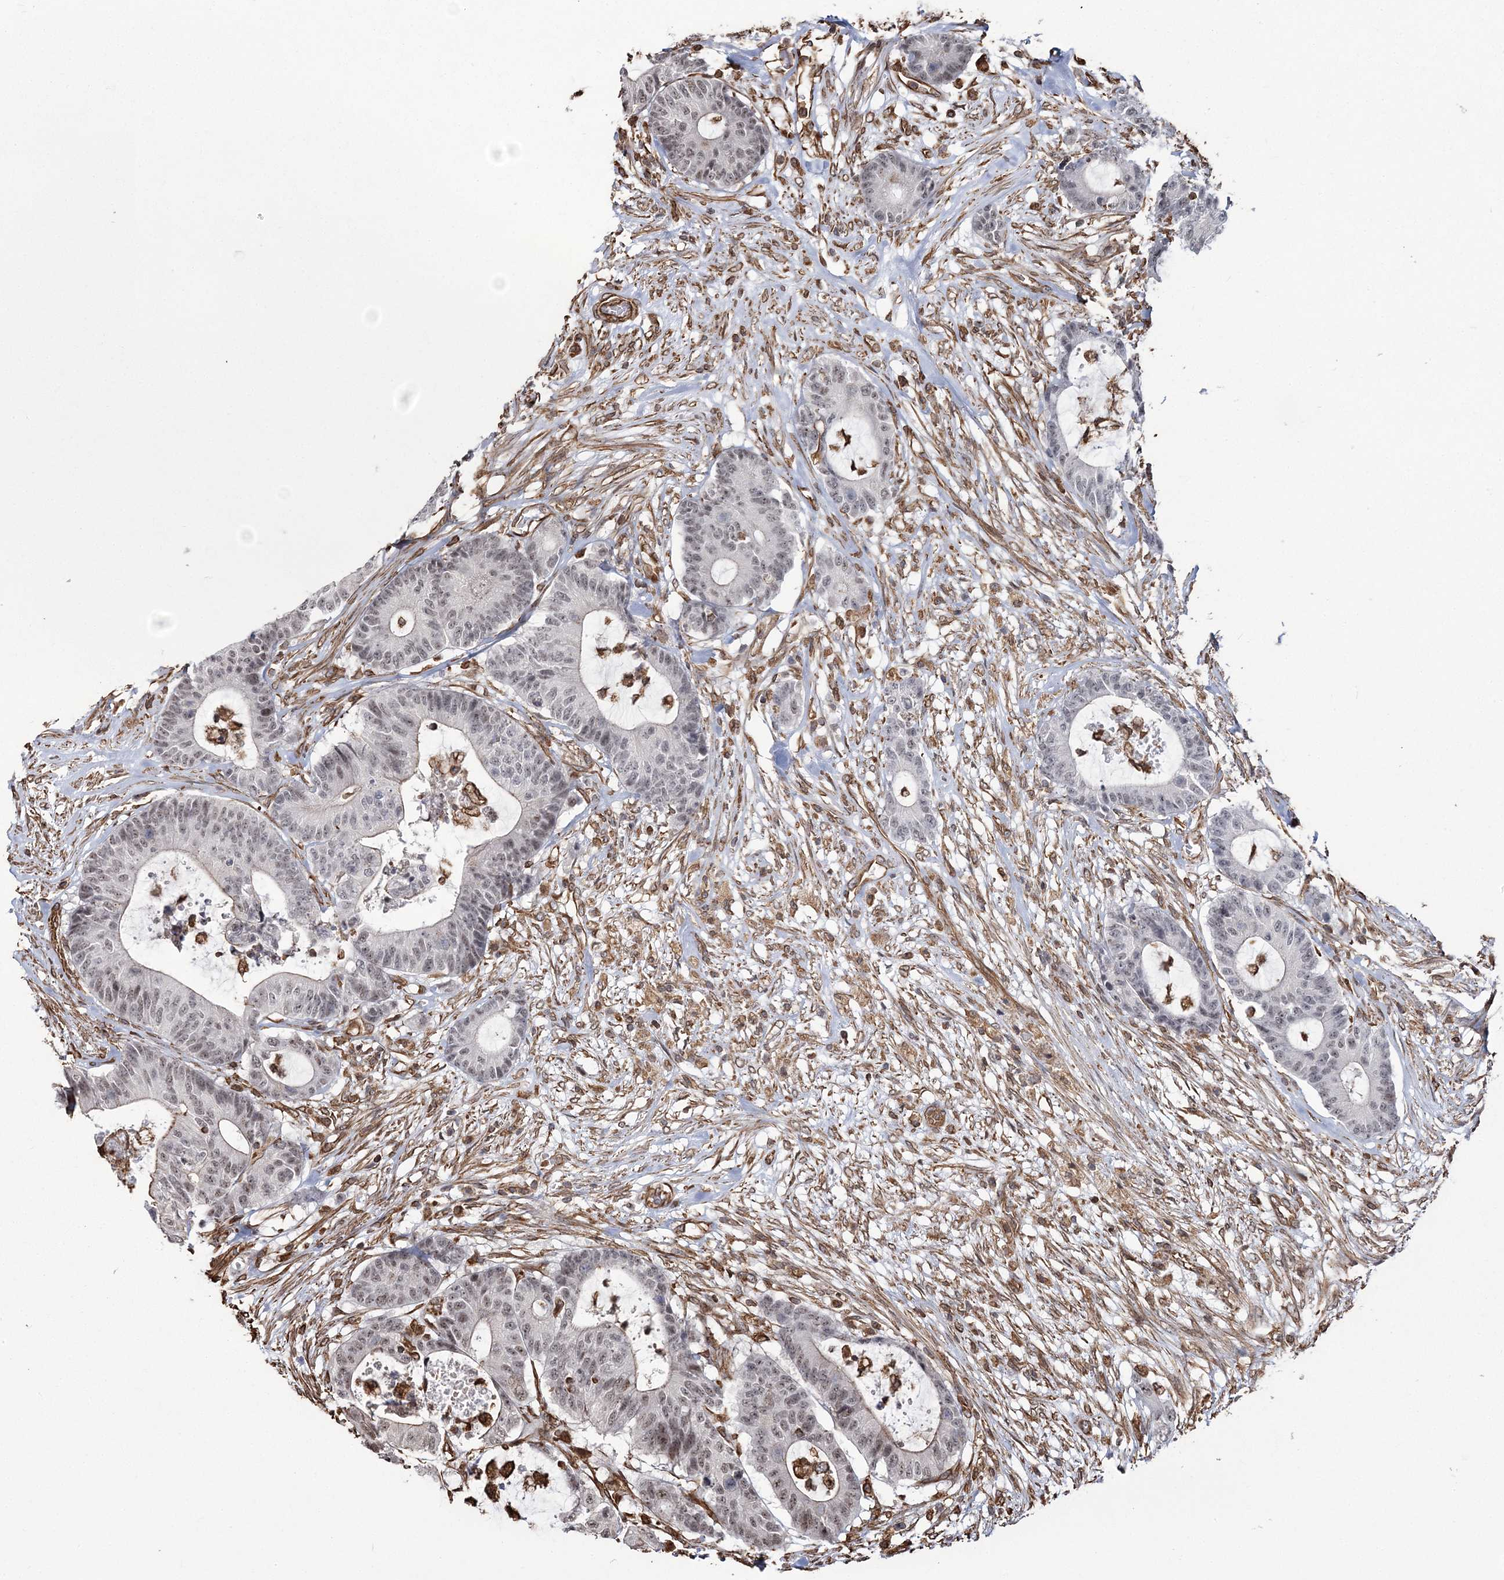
{"staining": {"intensity": "weak", "quantity": "25%-75%", "location": "nuclear"}, "tissue": "colorectal cancer", "cell_type": "Tumor cells", "image_type": "cancer", "snomed": [{"axis": "morphology", "description": "Adenocarcinoma, NOS"}, {"axis": "topography", "description": "Colon"}], "caption": "Immunohistochemistry (IHC) photomicrograph of human colorectal cancer (adenocarcinoma) stained for a protein (brown), which displays low levels of weak nuclear positivity in approximately 25%-75% of tumor cells.", "gene": "ATP11B", "patient": {"sex": "female", "age": 84}}